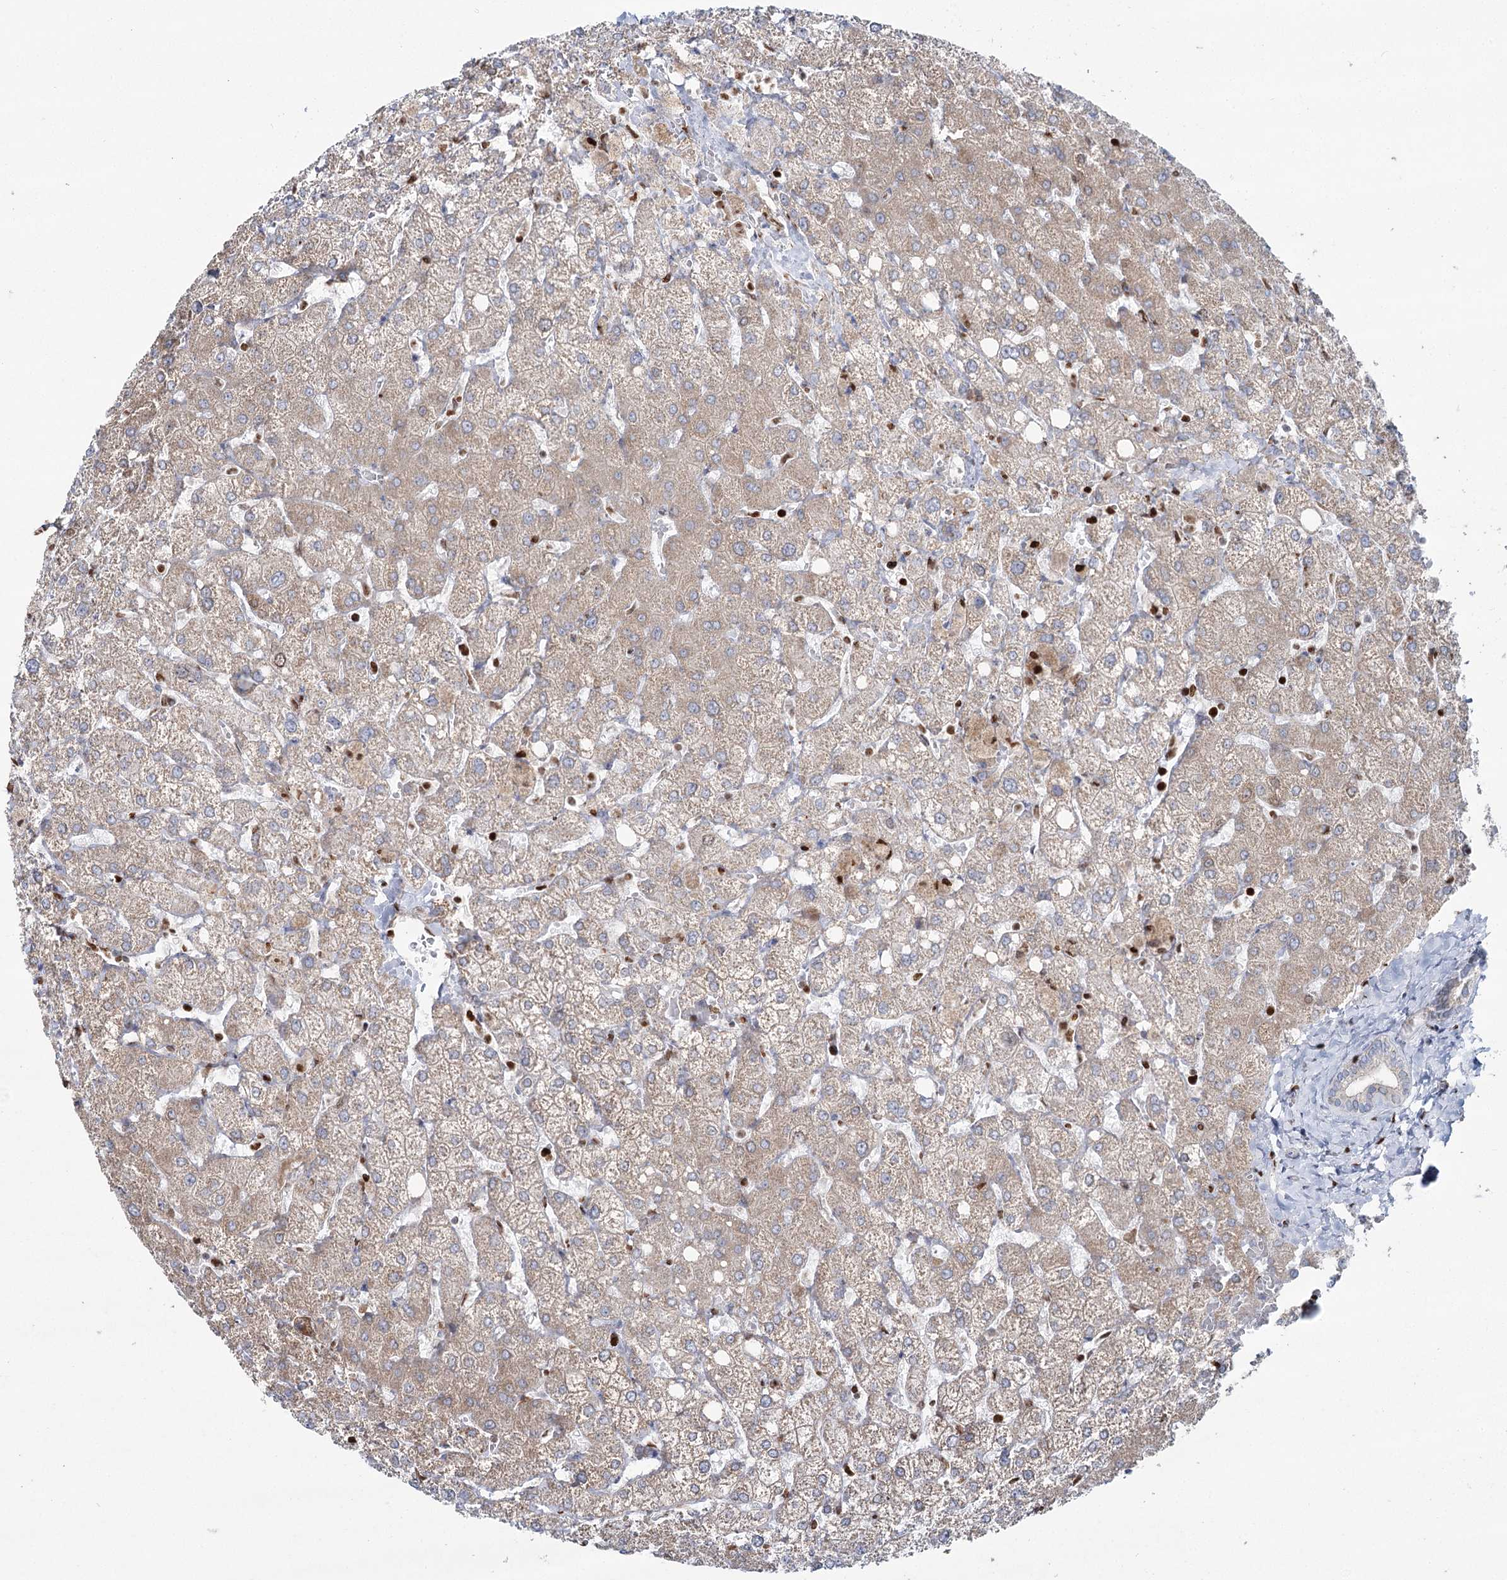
{"staining": {"intensity": "negative", "quantity": "none", "location": "none"}, "tissue": "liver", "cell_type": "Cholangiocytes", "image_type": "normal", "snomed": [{"axis": "morphology", "description": "Normal tissue, NOS"}, {"axis": "topography", "description": "Liver"}], "caption": "Protein analysis of benign liver exhibits no significant expression in cholangiocytes. (DAB (3,3'-diaminobenzidine) immunohistochemistry with hematoxylin counter stain).", "gene": "PDHX", "patient": {"sex": "female", "age": 54}}